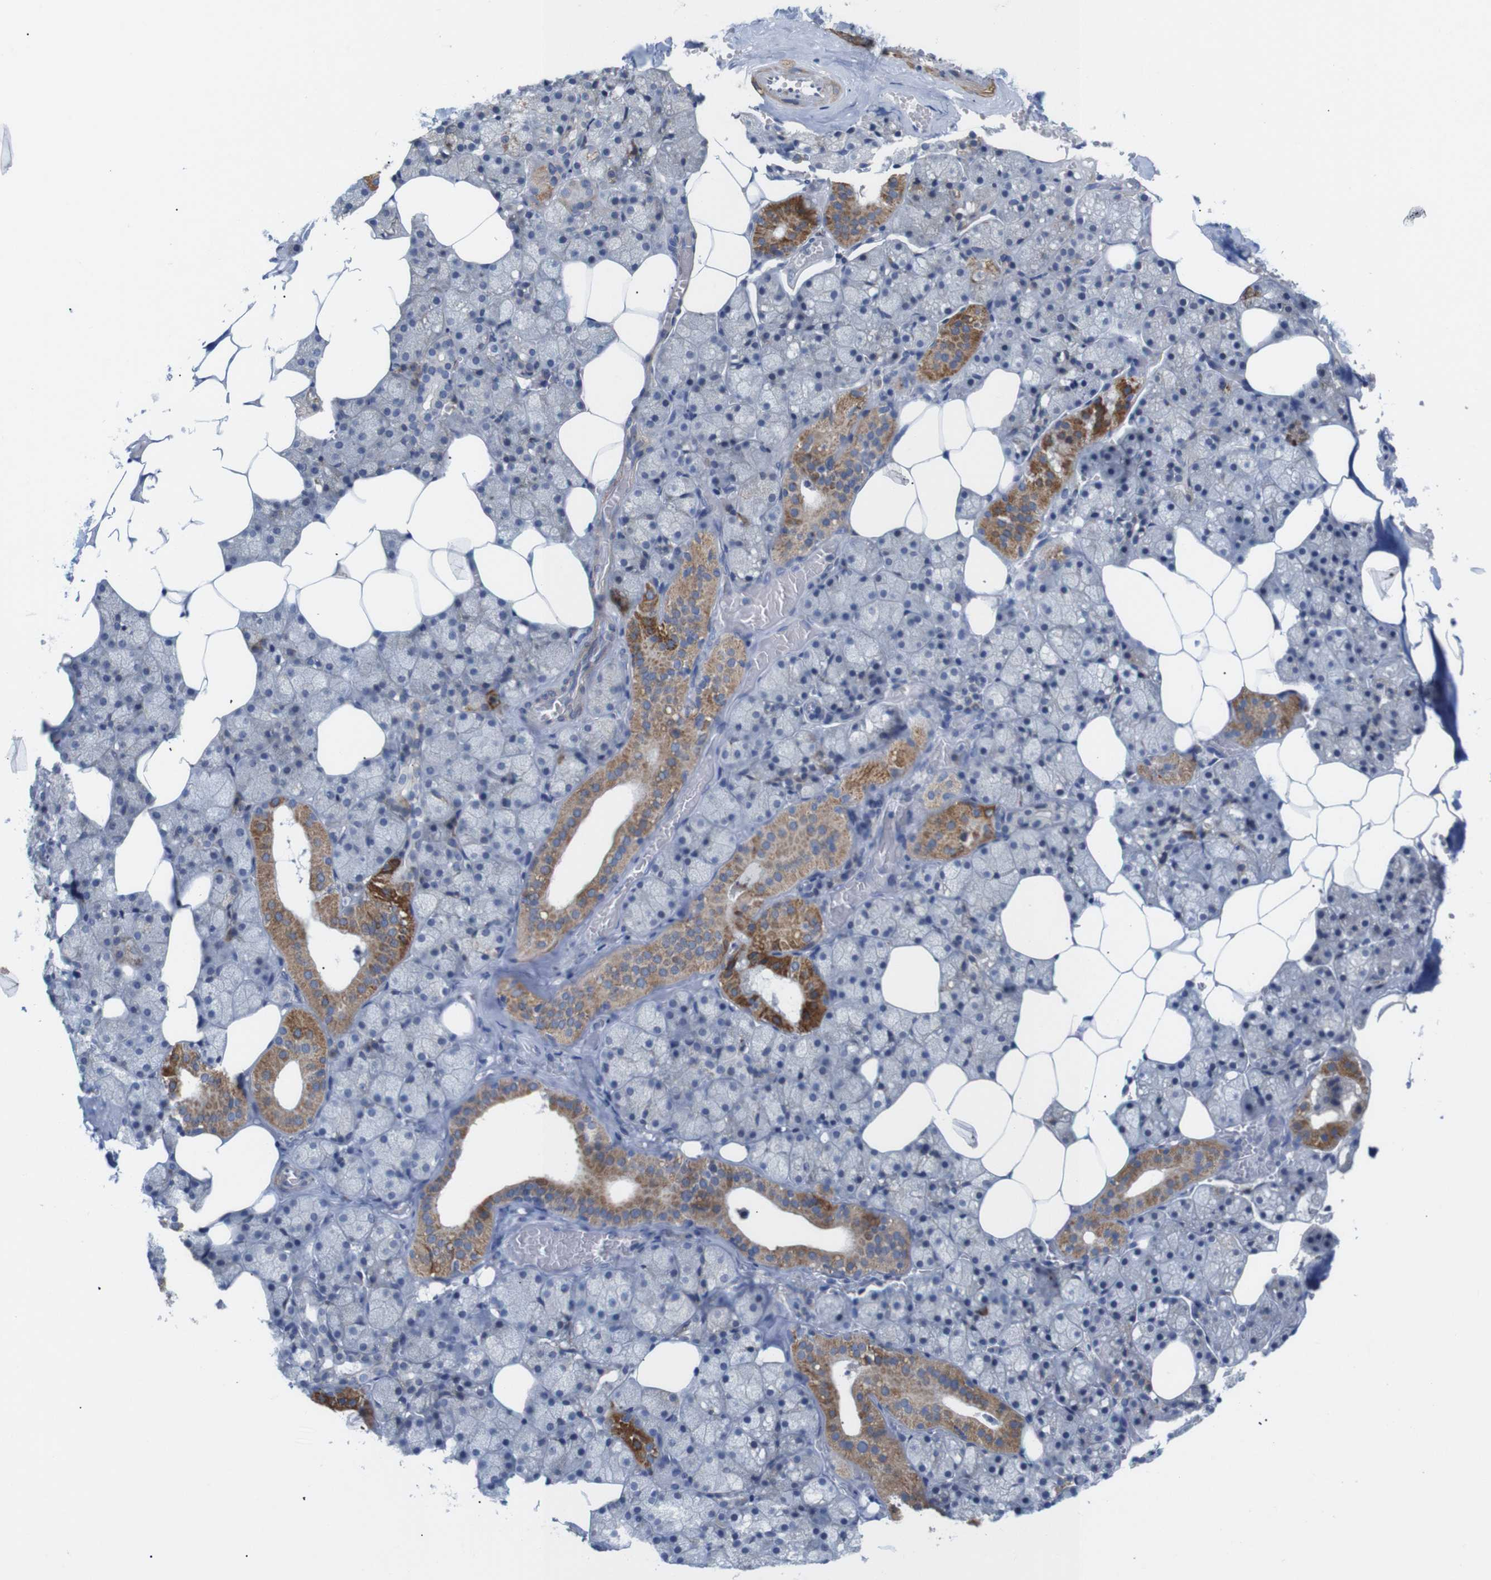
{"staining": {"intensity": "moderate", "quantity": "25%-75%", "location": "cytoplasmic/membranous"}, "tissue": "salivary gland", "cell_type": "Glandular cells", "image_type": "normal", "snomed": [{"axis": "morphology", "description": "Normal tissue, NOS"}, {"axis": "topography", "description": "Salivary gland"}], "caption": "Immunohistochemistry (IHC) of unremarkable human salivary gland displays medium levels of moderate cytoplasmic/membranous expression in about 25%-75% of glandular cells. (DAB (3,3'-diaminobenzidine) = brown stain, brightfield microscopy at high magnification).", "gene": "LRRC55", "patient": {"sex": "male", "age": 62}}